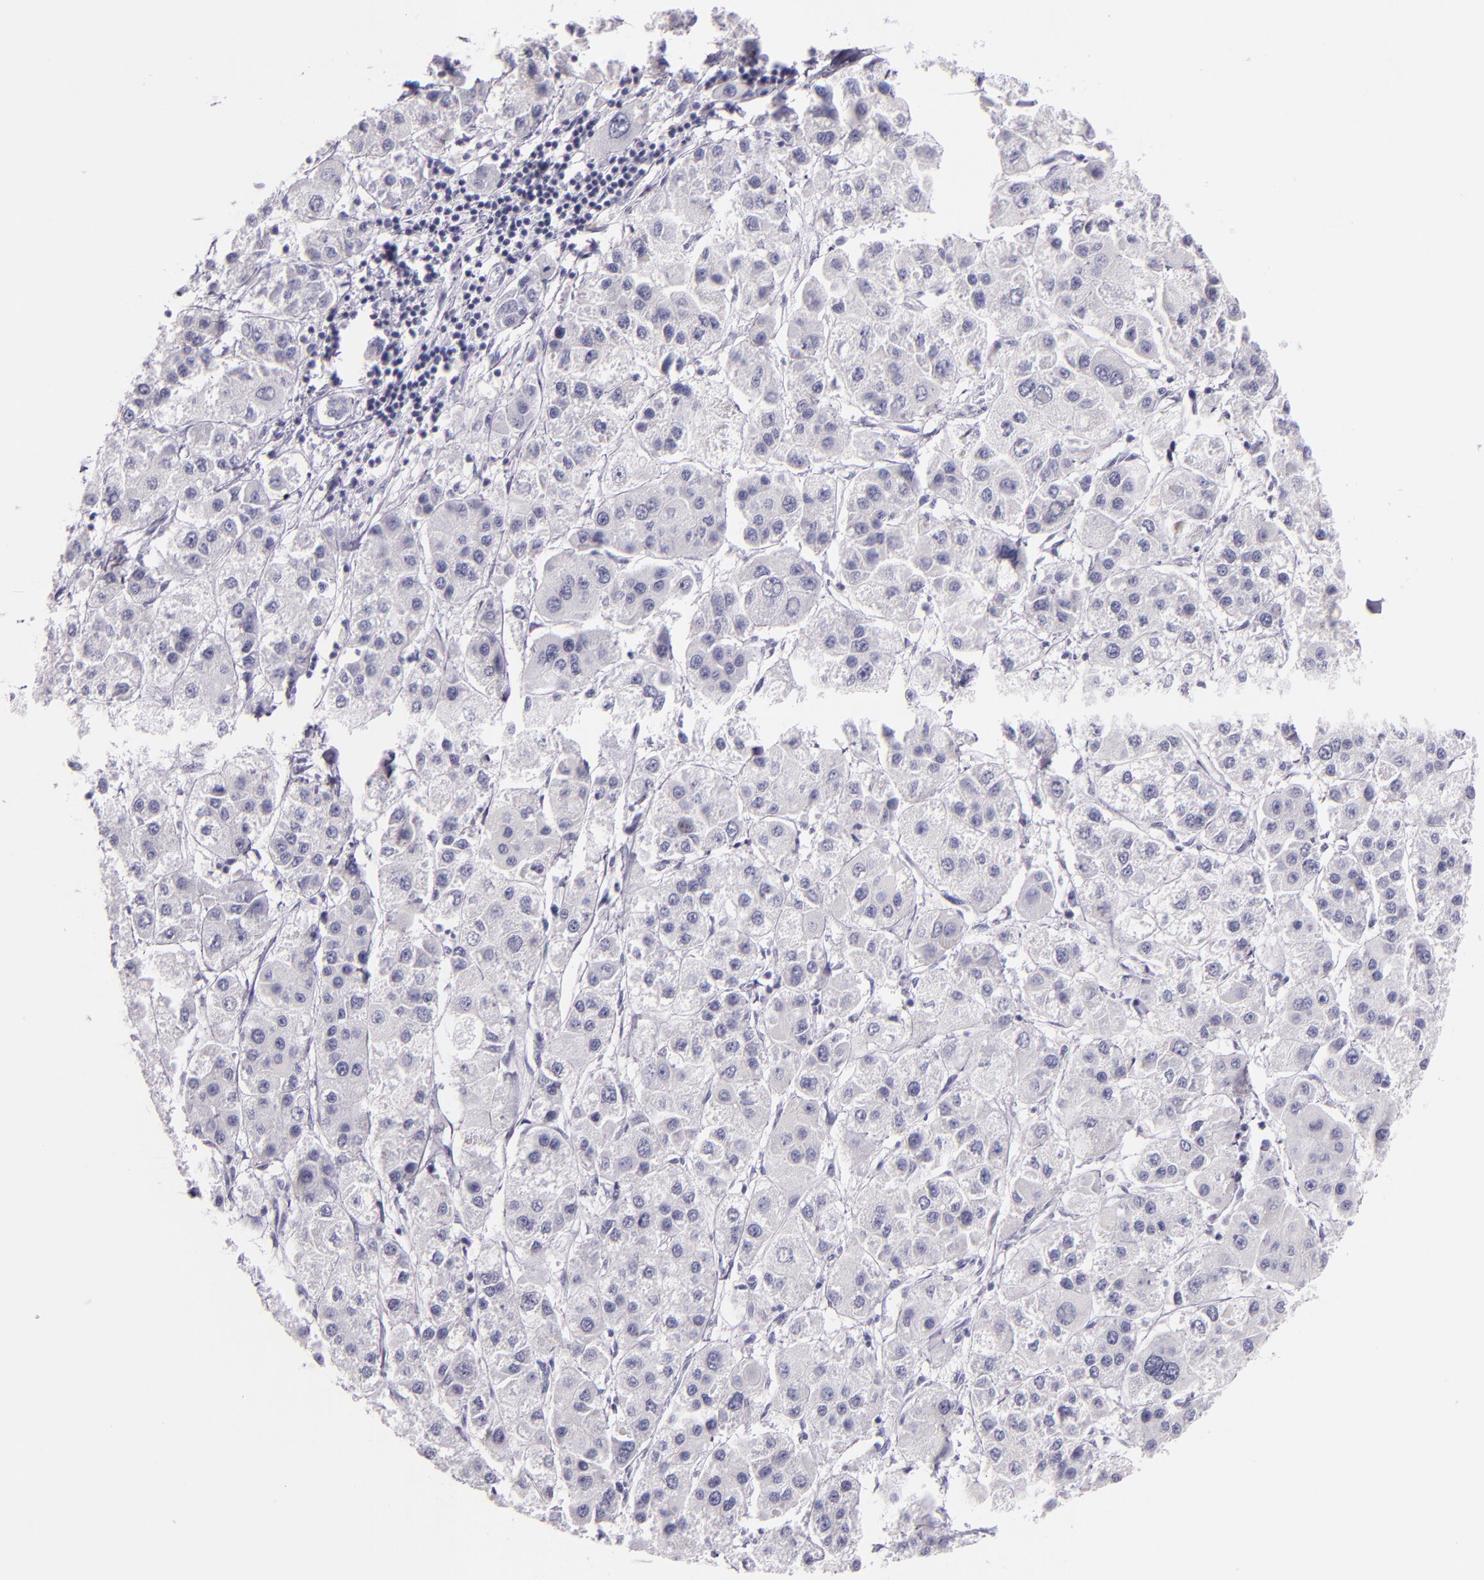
{"staining": {"intensity": "negative", "quantity": "none", "location": "none"}, "tissue": "liver cancer", "cell_type": "Tumor cells", "image_type": "cancer", "snomed": [{"axis": "morphology", "description": "Carcinoma, Hepatocellular, NOS"}, {"axis": "topography", "description": "Liver"}], "caption": "Tumor cells show no significant staining in liver cancer (hepatocellular carcinoma). The staining is performed using DAB brown chromogen with nuclei counter-stained in using hematoxylin.", "gene": "HSP90AA1", "patient": {"sex": "female", "age": 85}}